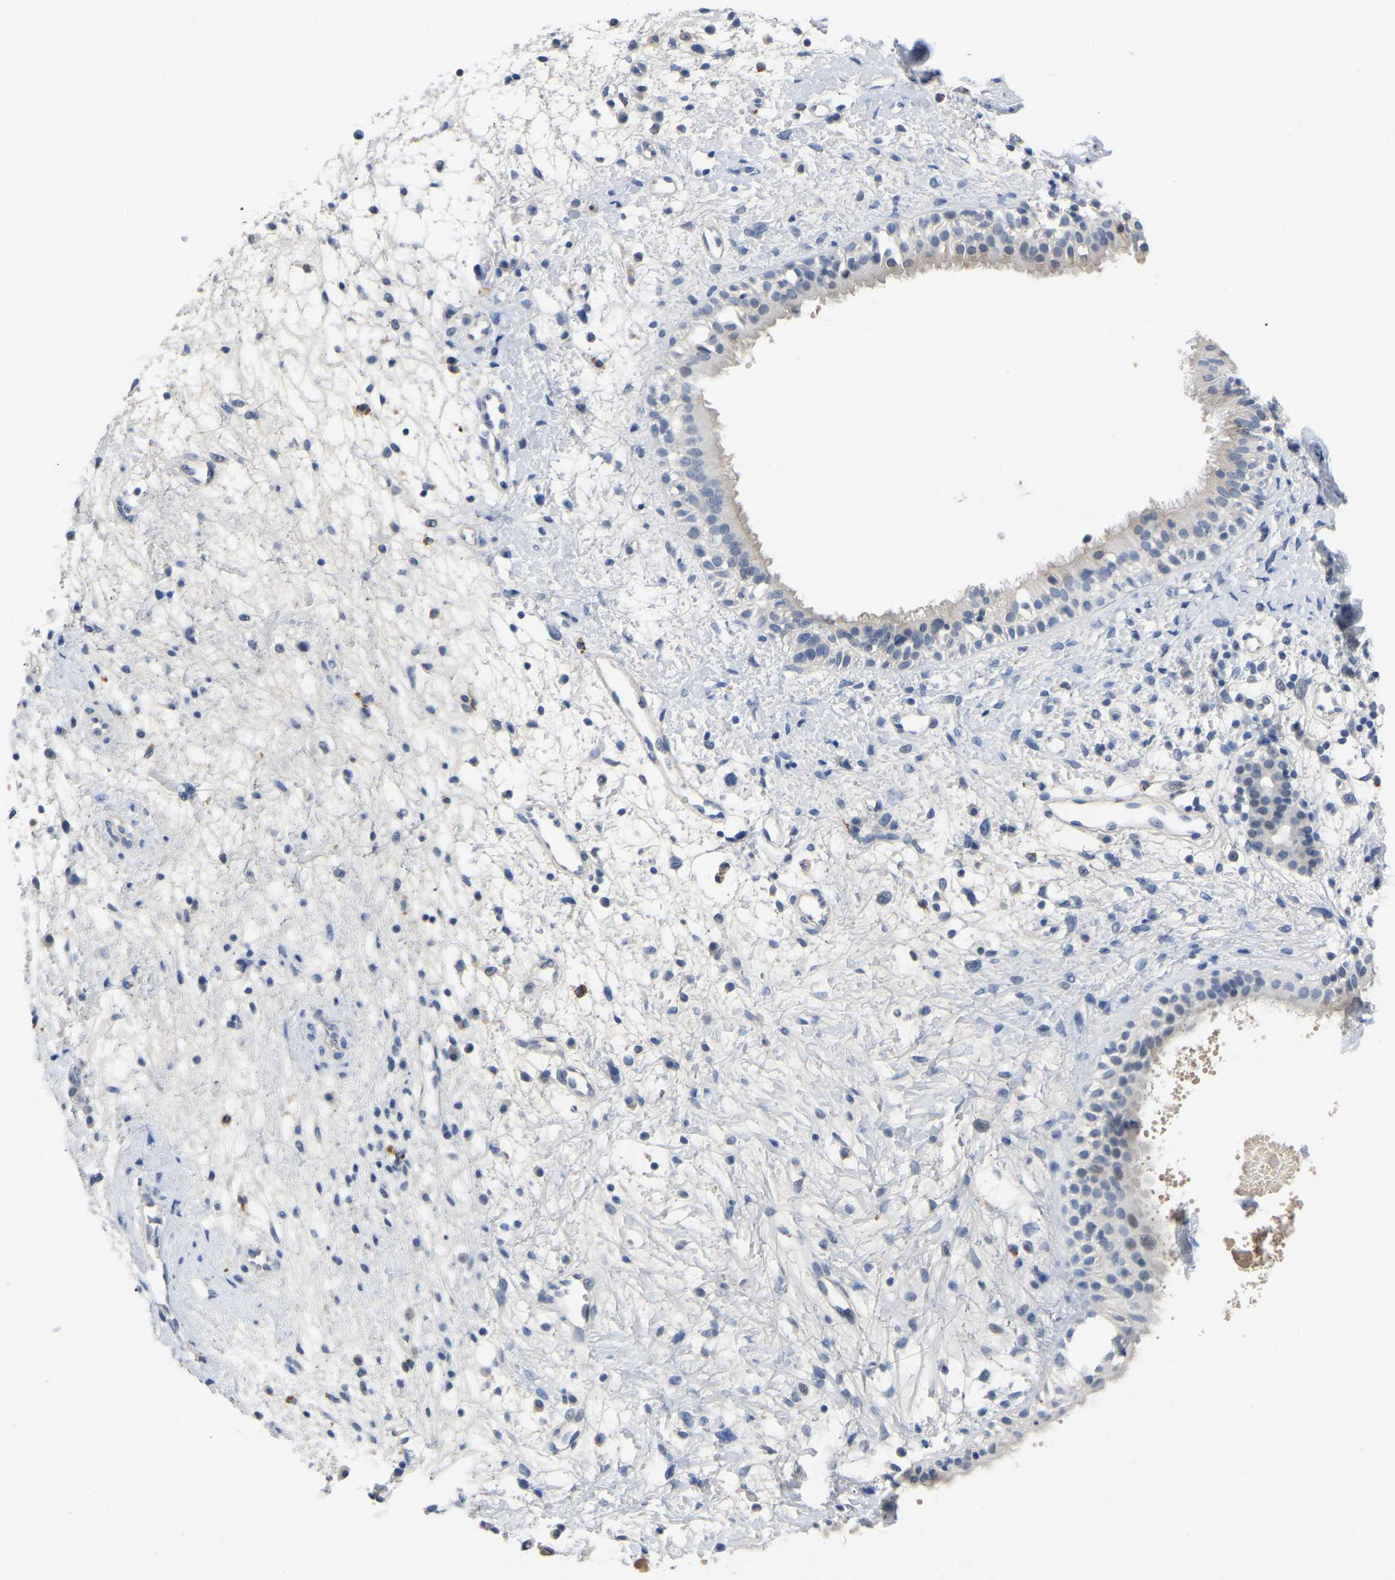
{"staining": {"intensity": "negative", "quantity": "none", "location": "none"}, "tissue": "nasopharynx", "cell_type": "Respiratory epithelial cells", "image_type": "normal", "snomed": [{"axis": "morphology", "description": "Normal tissue, NOS"}, {"axis": "topography", "description": "Nasopharynx"}], "caption": "IHC histopathology image of benign nasopharynx stained for a protein (brown), which reveals no staining in respiratory epithelial cells. (Stains: DAB (3,3'-diaminobenzidine) immunohistochemistry with hematoxylin counter stain, Microscopy: brightfield microscopy at high magnification).", "gene": "SMPD2", "patient": {"sex": "male", "age": 22}}